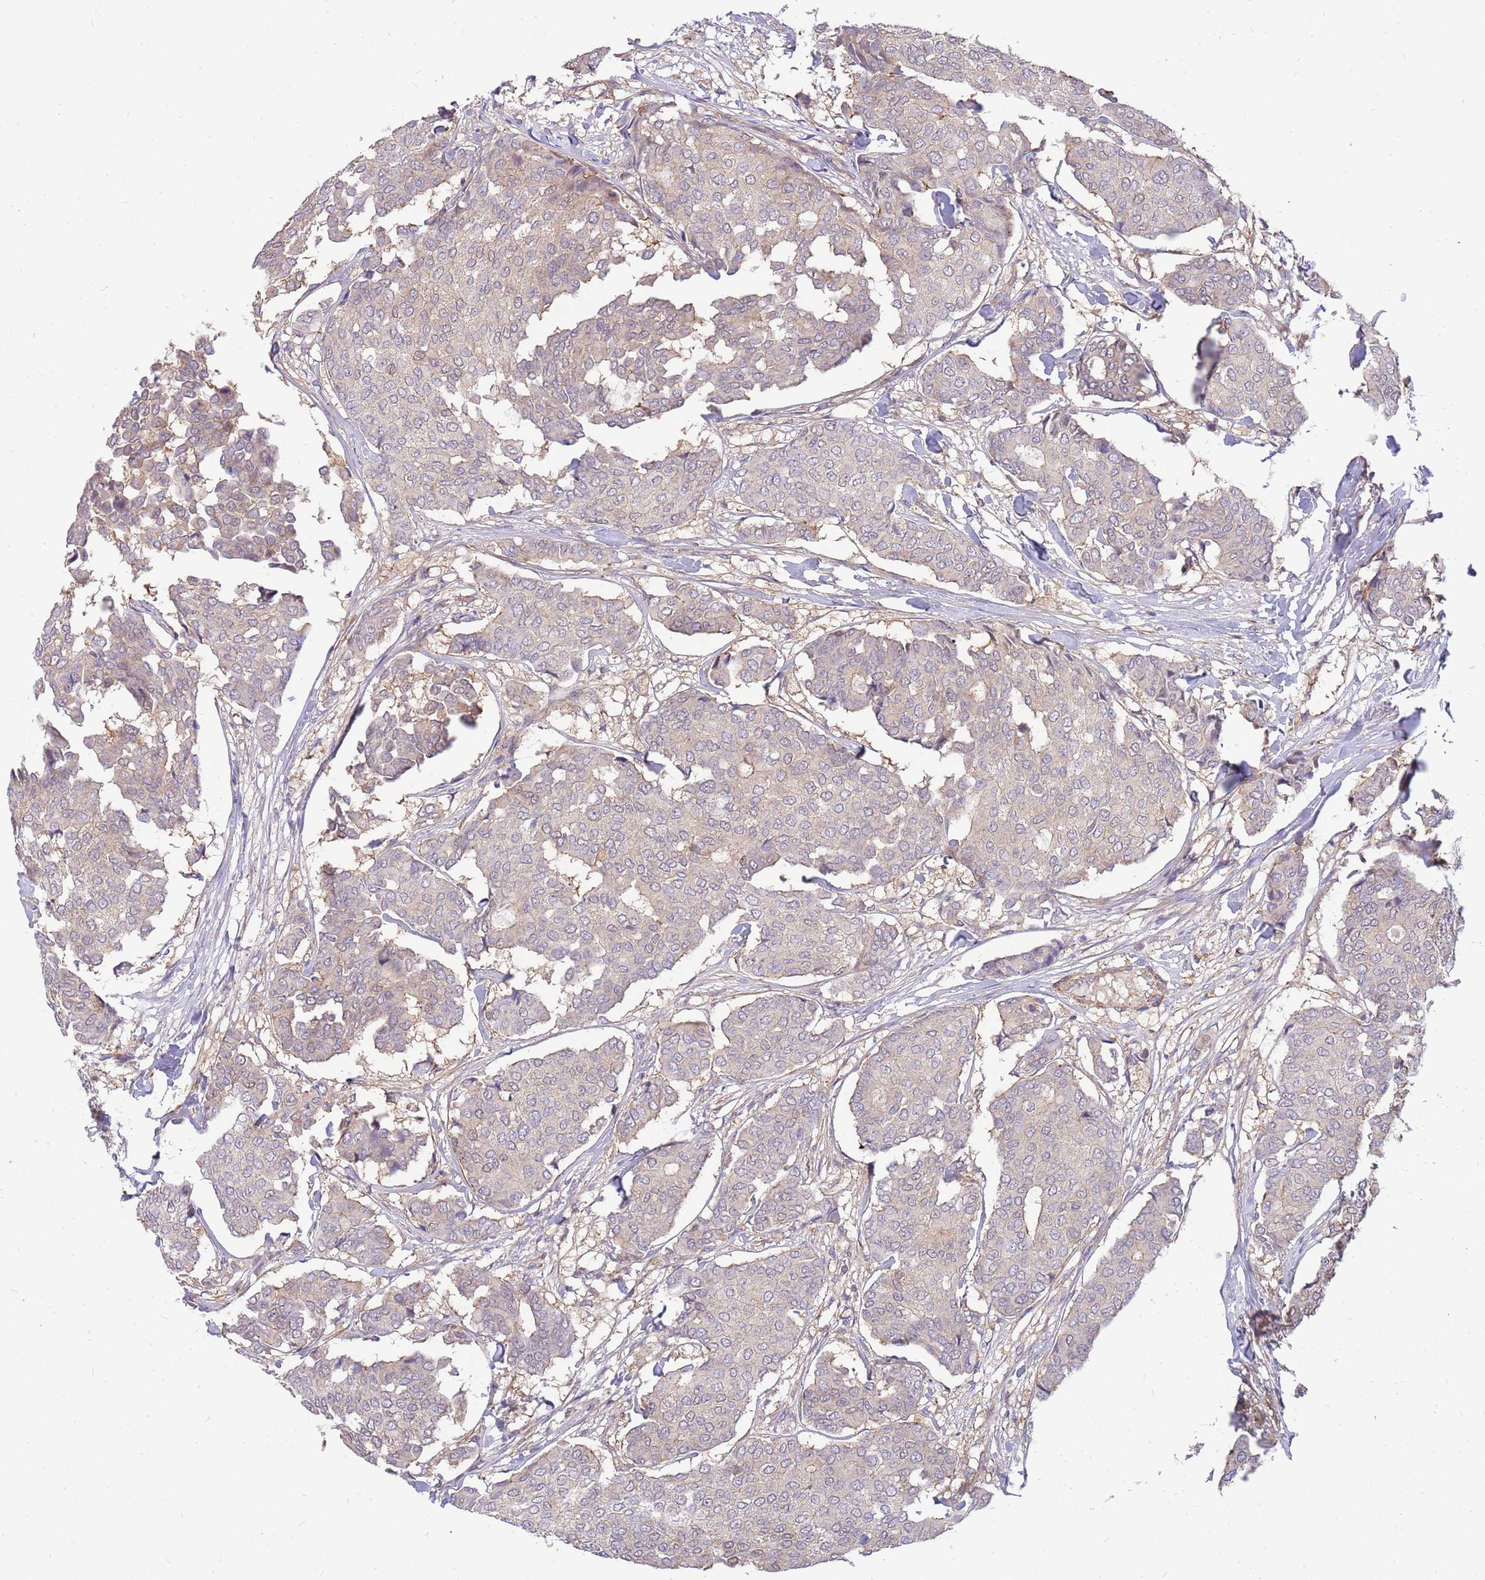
{"staining": {"intensity": "negative", "quantity": "none", "location": "none"}, "tissue": "breast cancer", "cell_type": "Tumor cells", "image_type": "cancer", "snomed": [{"axis": "morphology", "description": "Duct carcinoma"}, {"axis": "topography", "description": "Breast"}], "caption": "Tumor cells are negative for brown protein staining in invasive ductal carcinoma (breast).", "gene": "MVD", "patient": {"sex": "female", "age": 75}}